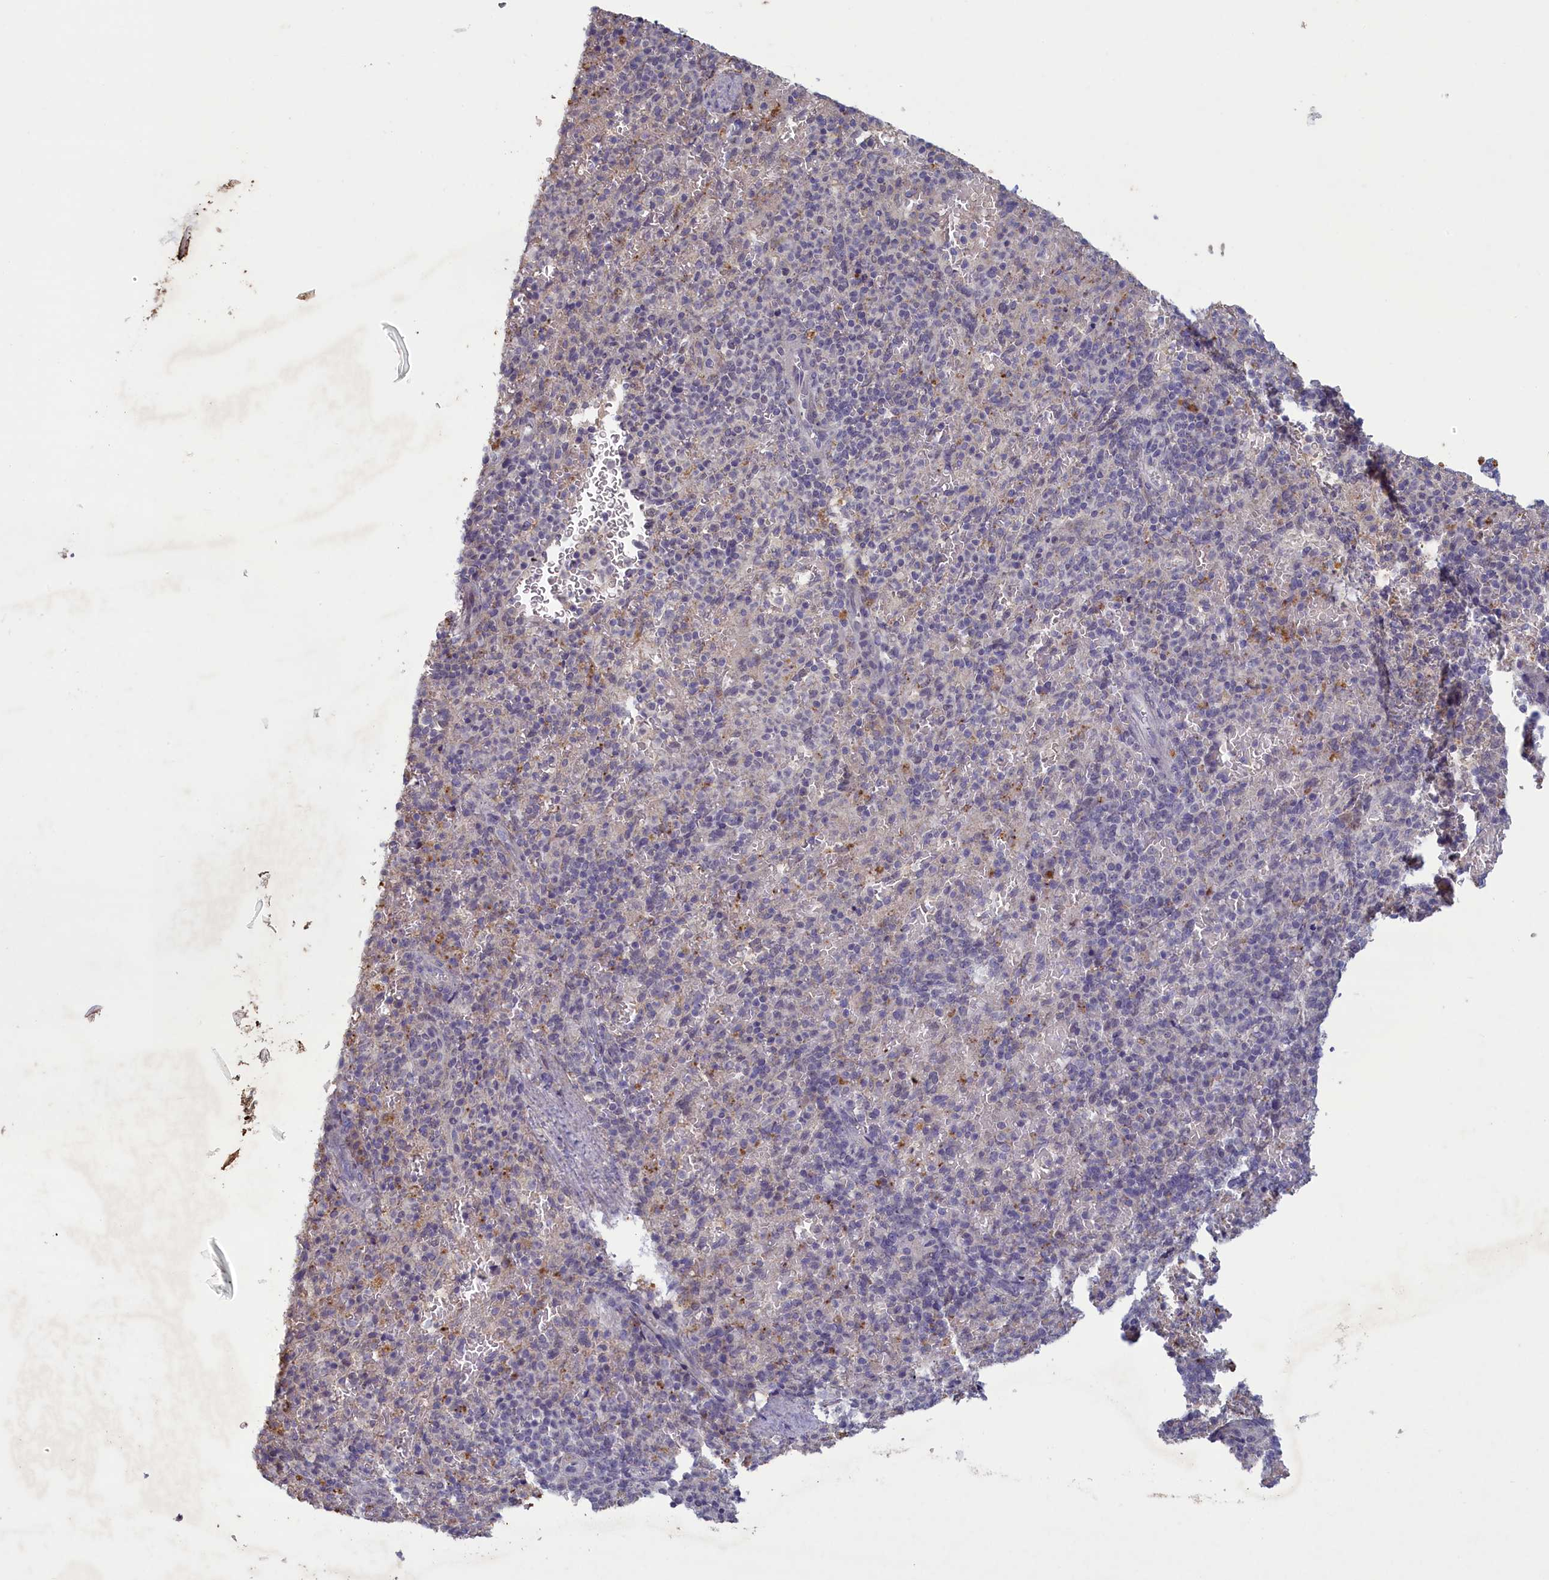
{"staining": {"intensity": "negative", "quantity": "none", "location": "none"}, "tissue": "spleen", "cell_type": "Cells in red pulp", "image_type": "normal", "snomed": [{"axis": "morphology", "description": "Normal tissue, NOS"}, {"axis": "topography", "description": "Spleen"}], "caption": "The image demonstrates no significant expression in cells in red pulp of spleen.", "gene": "ATF7IP2", "patient": {"sex": "female", "age": 74}}